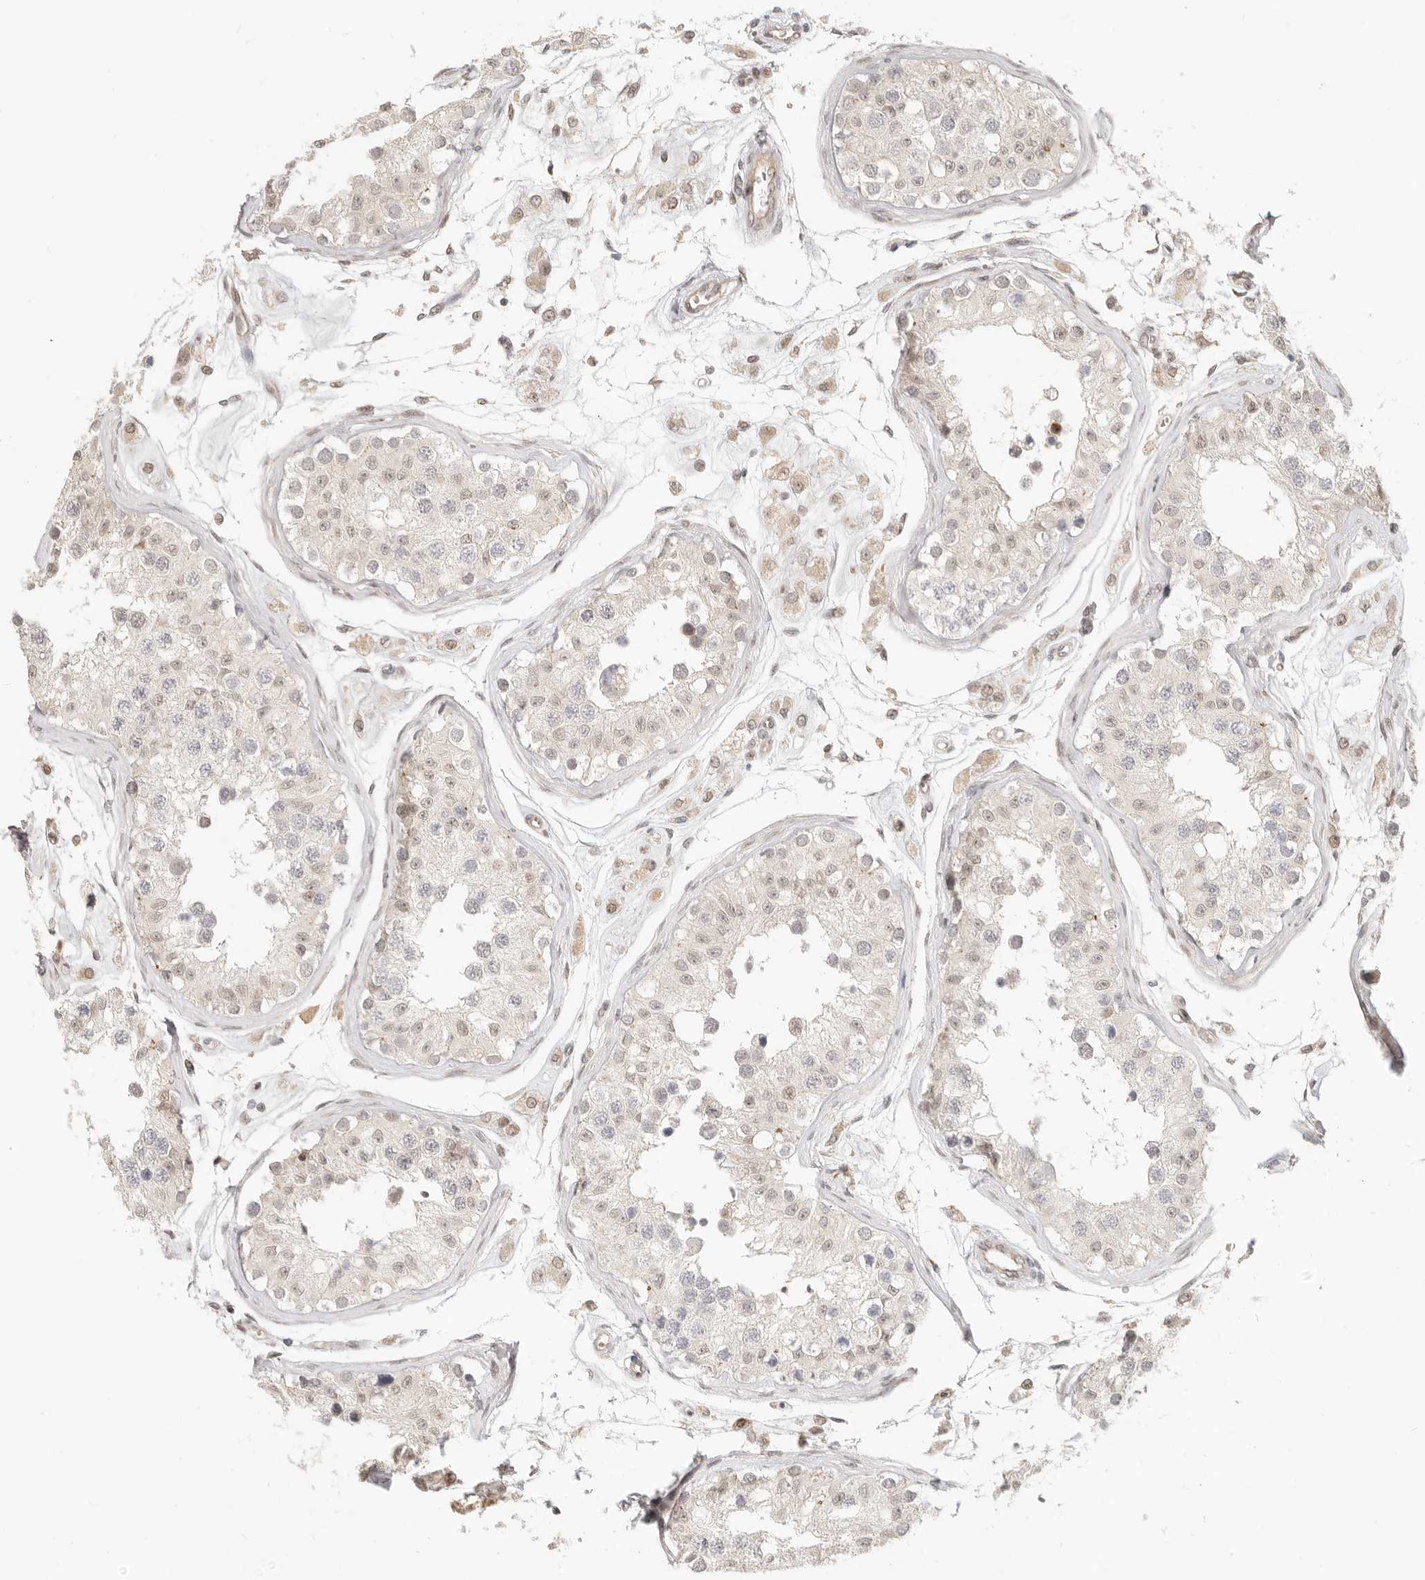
{"staining": {"intensity": "weak", "quantity": "<25%", "location": "cytoplasmic/membranous,nuclear"}, "tissue": "testis", "cell_type": "Cells in seminiferous ducts", "image_type": "normal", "snomed": [{"axis": "morphology", "description": "Normal tissue, NOS"}, {"axis": "morphology", "description": "Adenocarcinoma, metastatic, NOS"}, {"axis": "topography", "description": "Testis"}], "caption": "DAB (3,3'-diaminobenzidine) immunohistochemical staining of normal human testis exhibits no significant expression in cells in seminiferous ducts. (DAB (3,3'-diaminobenzidine) immunohistochemistry (IHC), high magnification).", "gene": "TUFT1", "patient": {"sex": "male", "age": 26}}